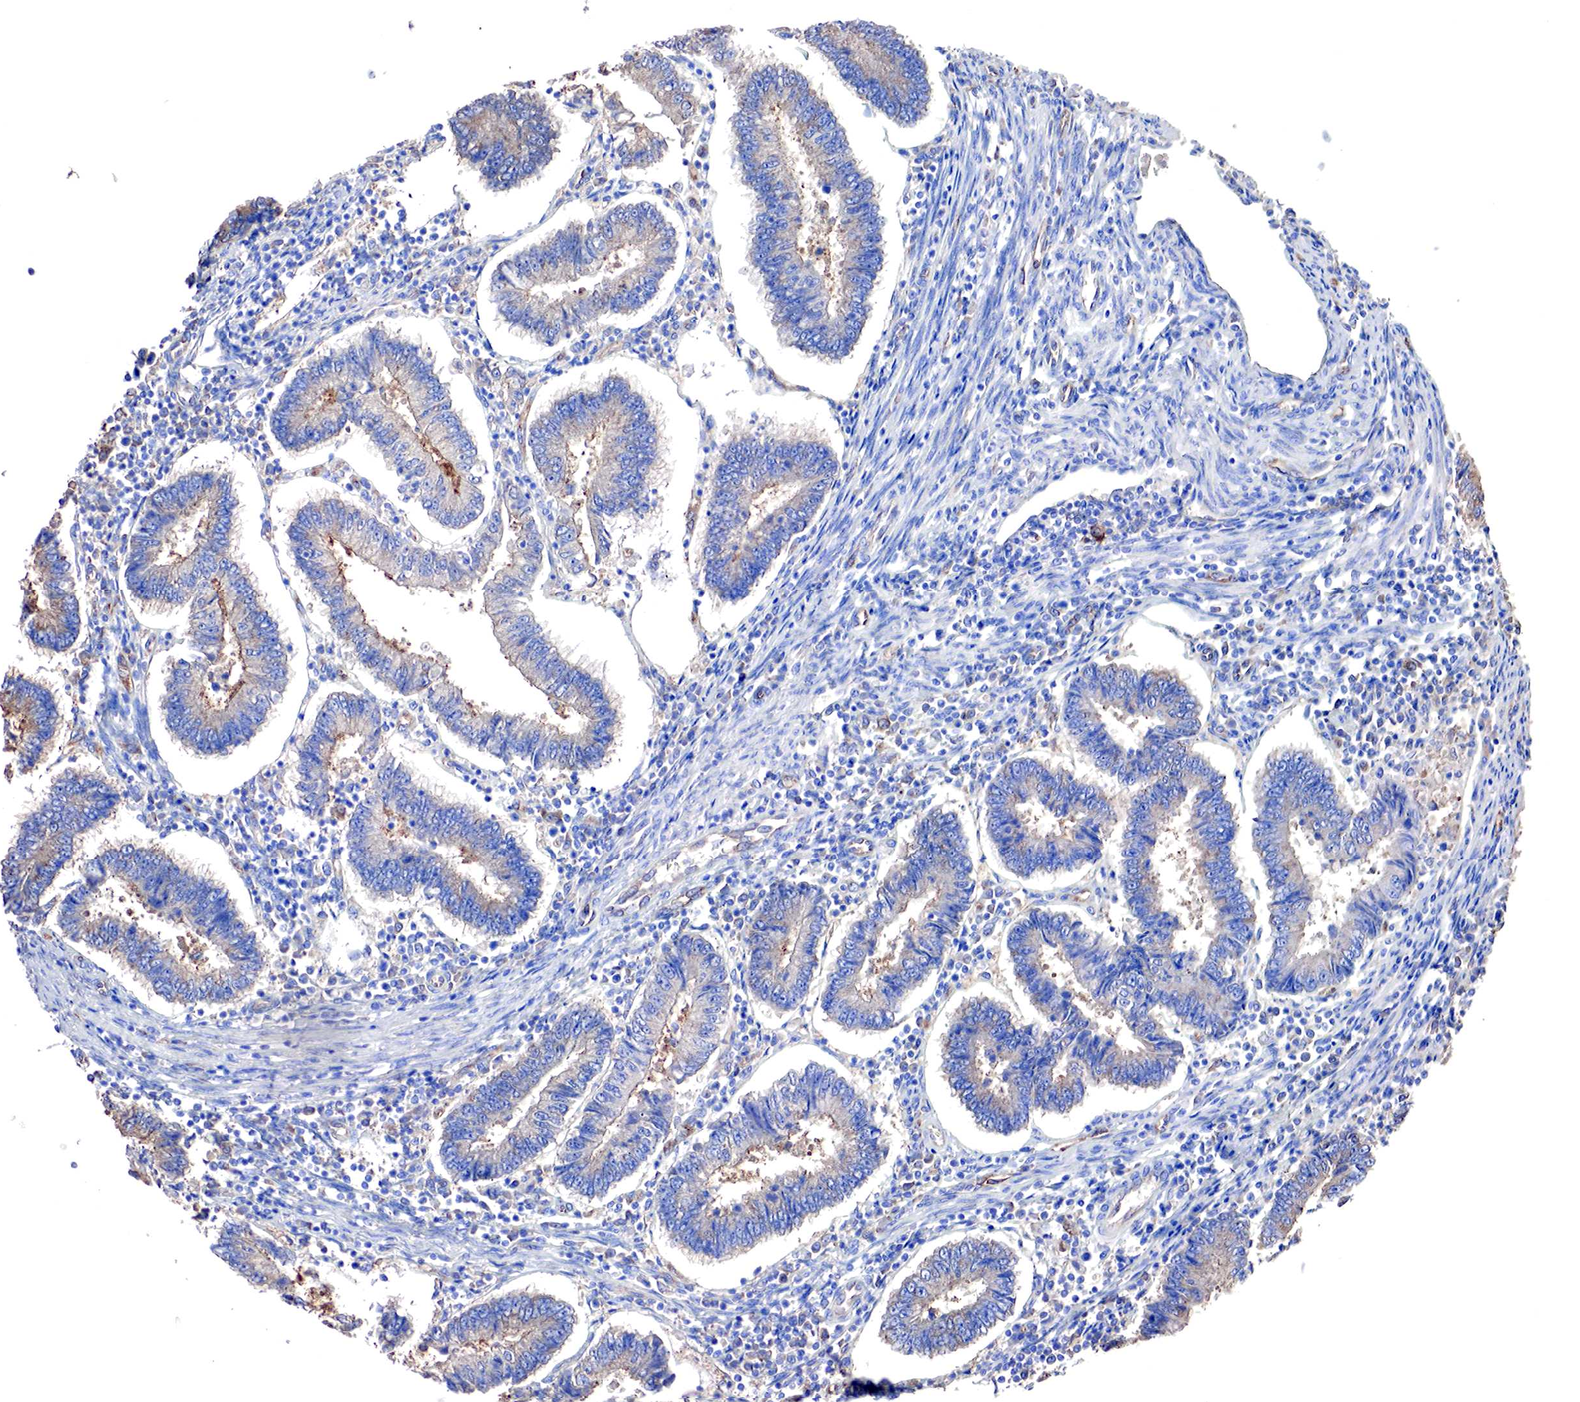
{"staining": {"intensity": "weak", "quantity": "25%-75%", "location": "cytoplasmic/membranous"}, "tissue": "endometrial cancer", "cell_type": "Tumor cells", "image_type": "cancer", "snomed": [{"axis": "morphology", "description": "Adenocarcinoma, NOS"}, {"axis": "topography", "description": "Endometrium"}], "caption": "Immunohistochemical staining of human adenocarcinoma (endometrial) exhibits low levels of weak cytoplasmic/membranous protein staining in approximately 25%-75% of tumor cells. (brown staining indicates protein expression, while blue staining denotes nuclei).", "gene": "RDX", "patient": {"sex": "female", "age": 75}}